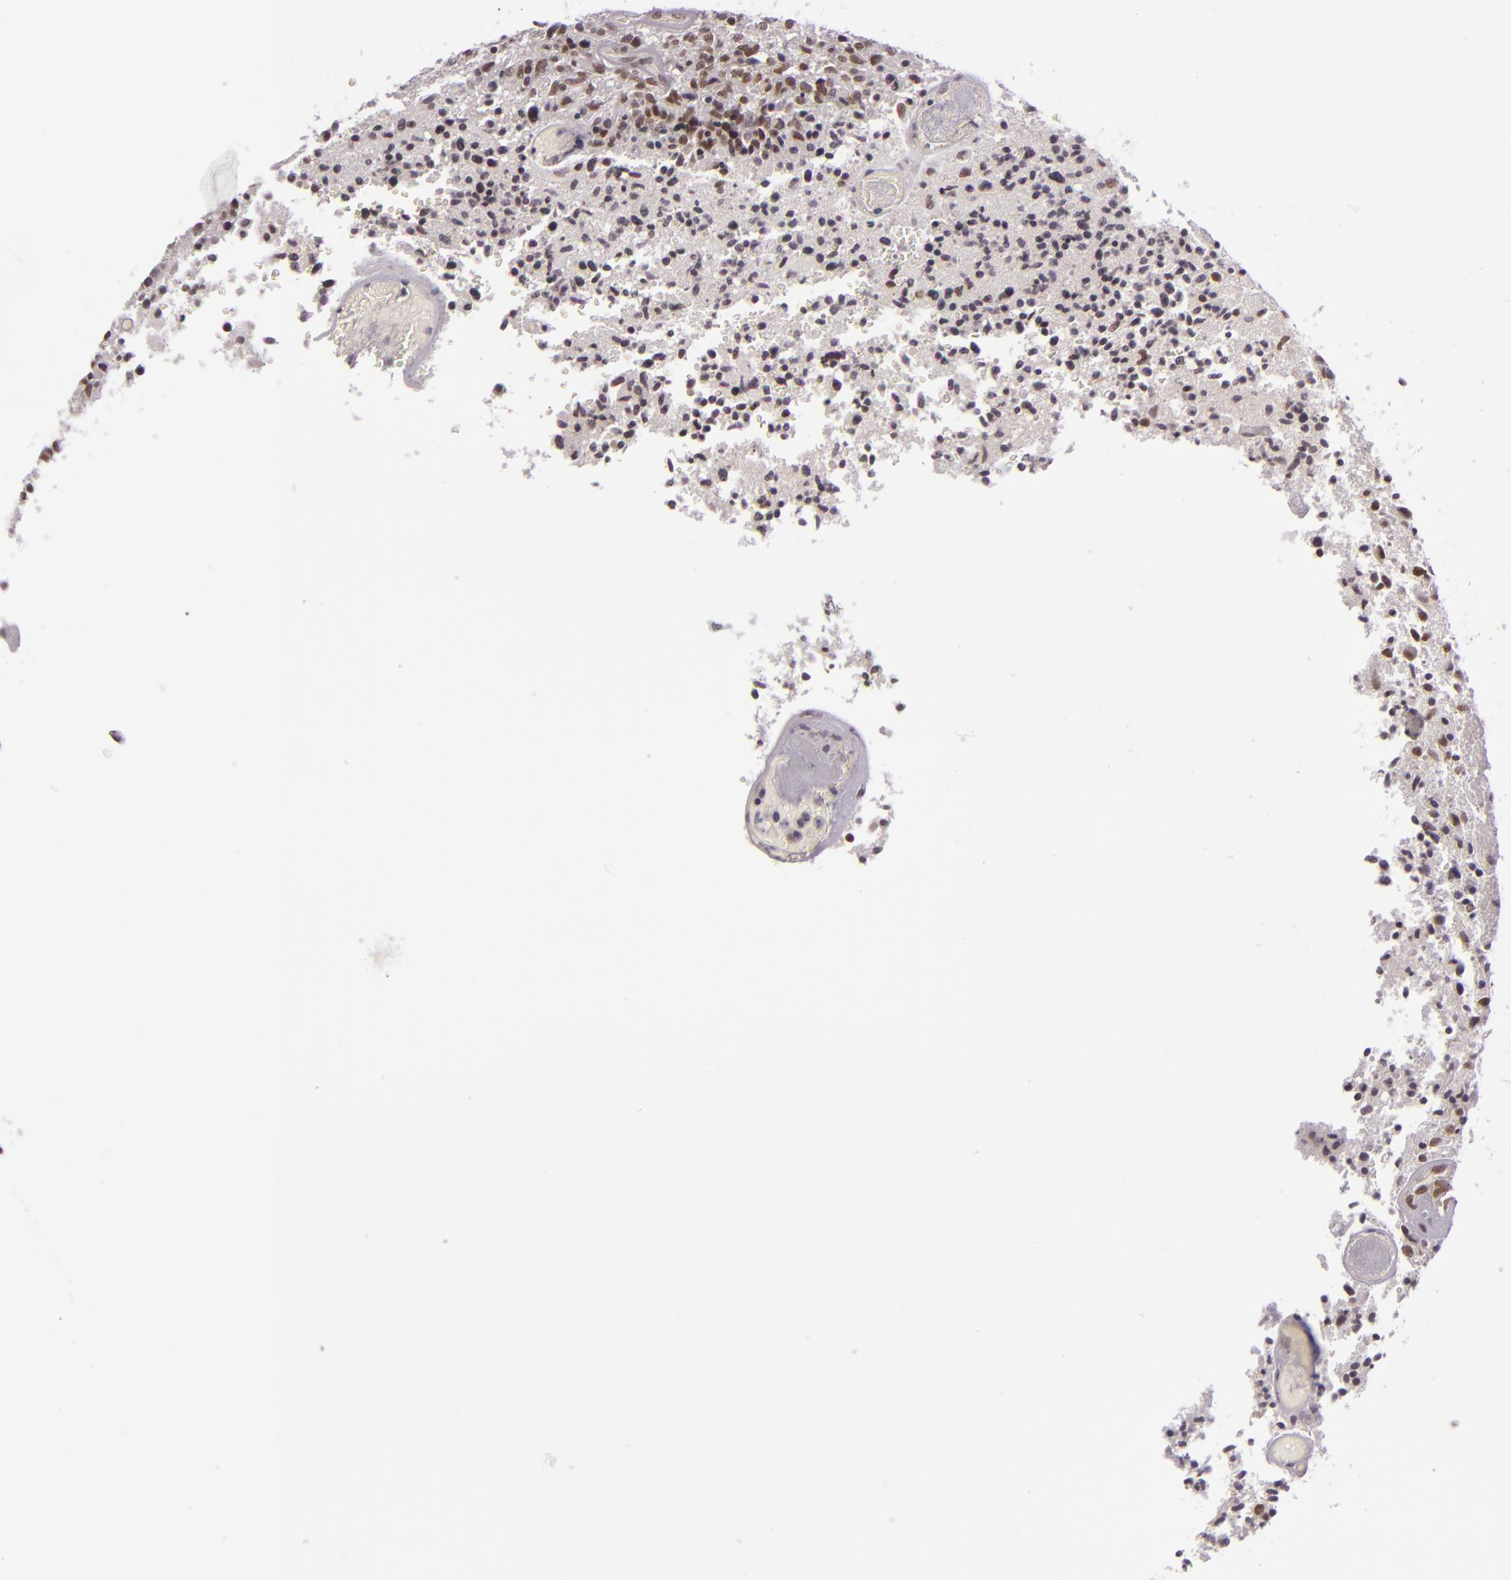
{"staining": {"intensity": "weak", "quantity": "25%-75%", "location": "nuclear"}, "tissue": "glioma", "cell_type": "Tumor cells", "image_type": "cancer", "snomed": [{"axis": "morphology", "description": "Glioma, malignant, High grade"}, {"axis": "topography", "description": "Brain"}], "caption": "Glioma stained with a brown dye exhibits weak nuclear positive expression in about 25%-75% of tumor cells.", "gene": "ZFX", "patient": {"sex": "male", "age": 36}}